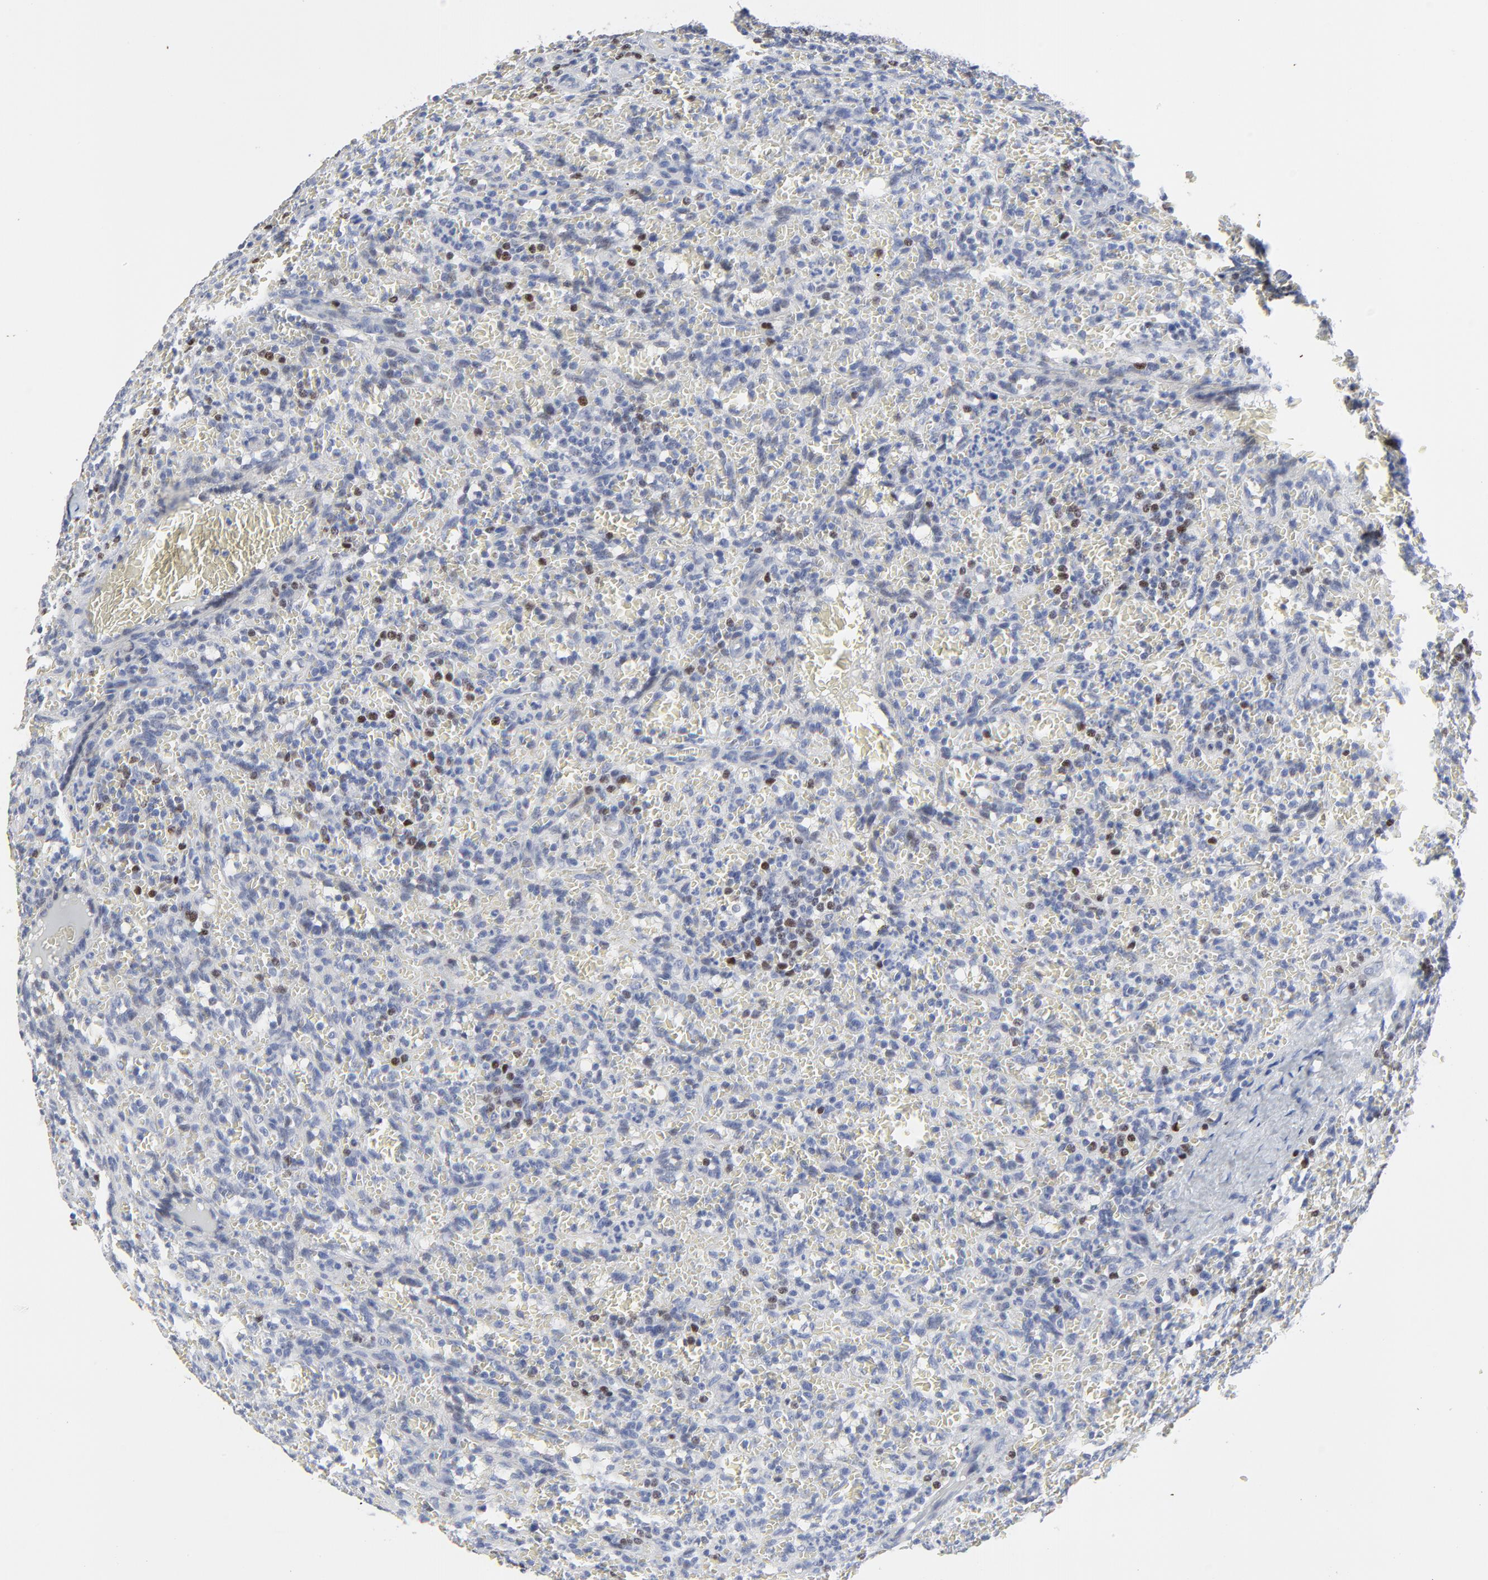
{"staining": {"intensity": "moderate", "quantity": "<25%", "location": "nuclear"}, "tissue": "lymphoma", "cell_type": "Tumor cells", "image_type": "cancer", "snomed": [{"axis": "morphology", "description": "Malignant lymphoma, non-Hodgkin's type, Low grade"}, {"axis": "topography", "description": "Spleen"}], "caption": "Tumor cells exhibit low levels of moderate nuclear expression in about <25% of cells in low-grade malignant lymphoma, non-Hodgkin's type.", "gene": "LNX1", "patient": {"sex": "female", "age": 64}}